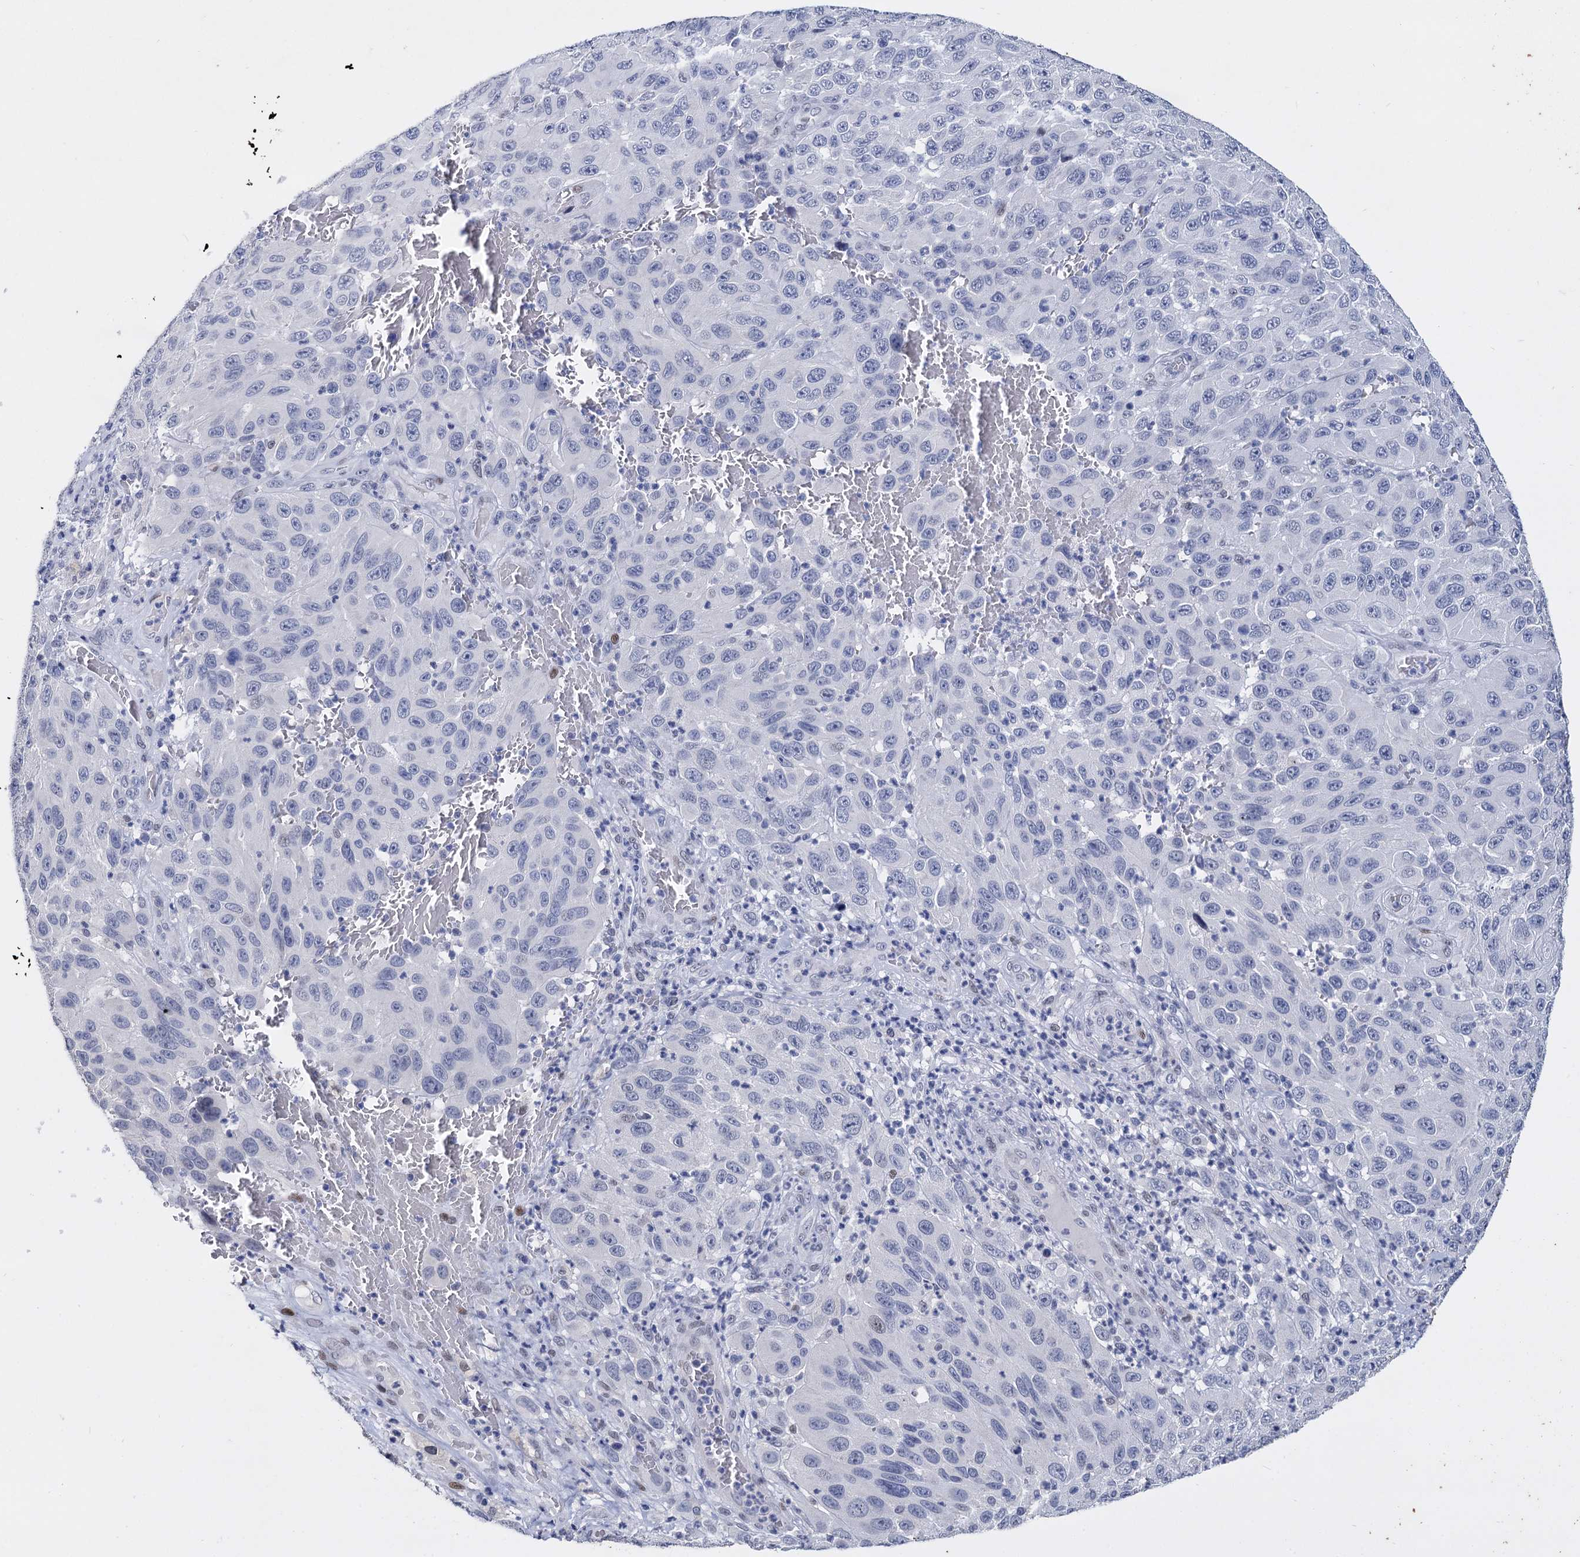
{"staining": {"intensity": "negative", "quantity": "none", "location": "none"}, "tissue": "melanoma", "cell_type": "Tumor cells", "image_type": "cancer", "snomed": [{"axis": "morphology", "description": "Normal tissue, NOS"}, {"axis": "morphology", "description": "Malignant melanoma, NOS"}, {"axis": "topography", "description": "Skin"}], "caption": "DAB immunohistochemical staining of human malignant melanoma shows no significant positivity in tumor cells. The staining is performed using DAB (3,3'-diaminobenzidine) brown chromogen with nuclei counter-stained in using hematoxylin.", "gene": "MAGEA4", "patient": {"sex": "female", "age": 96}}